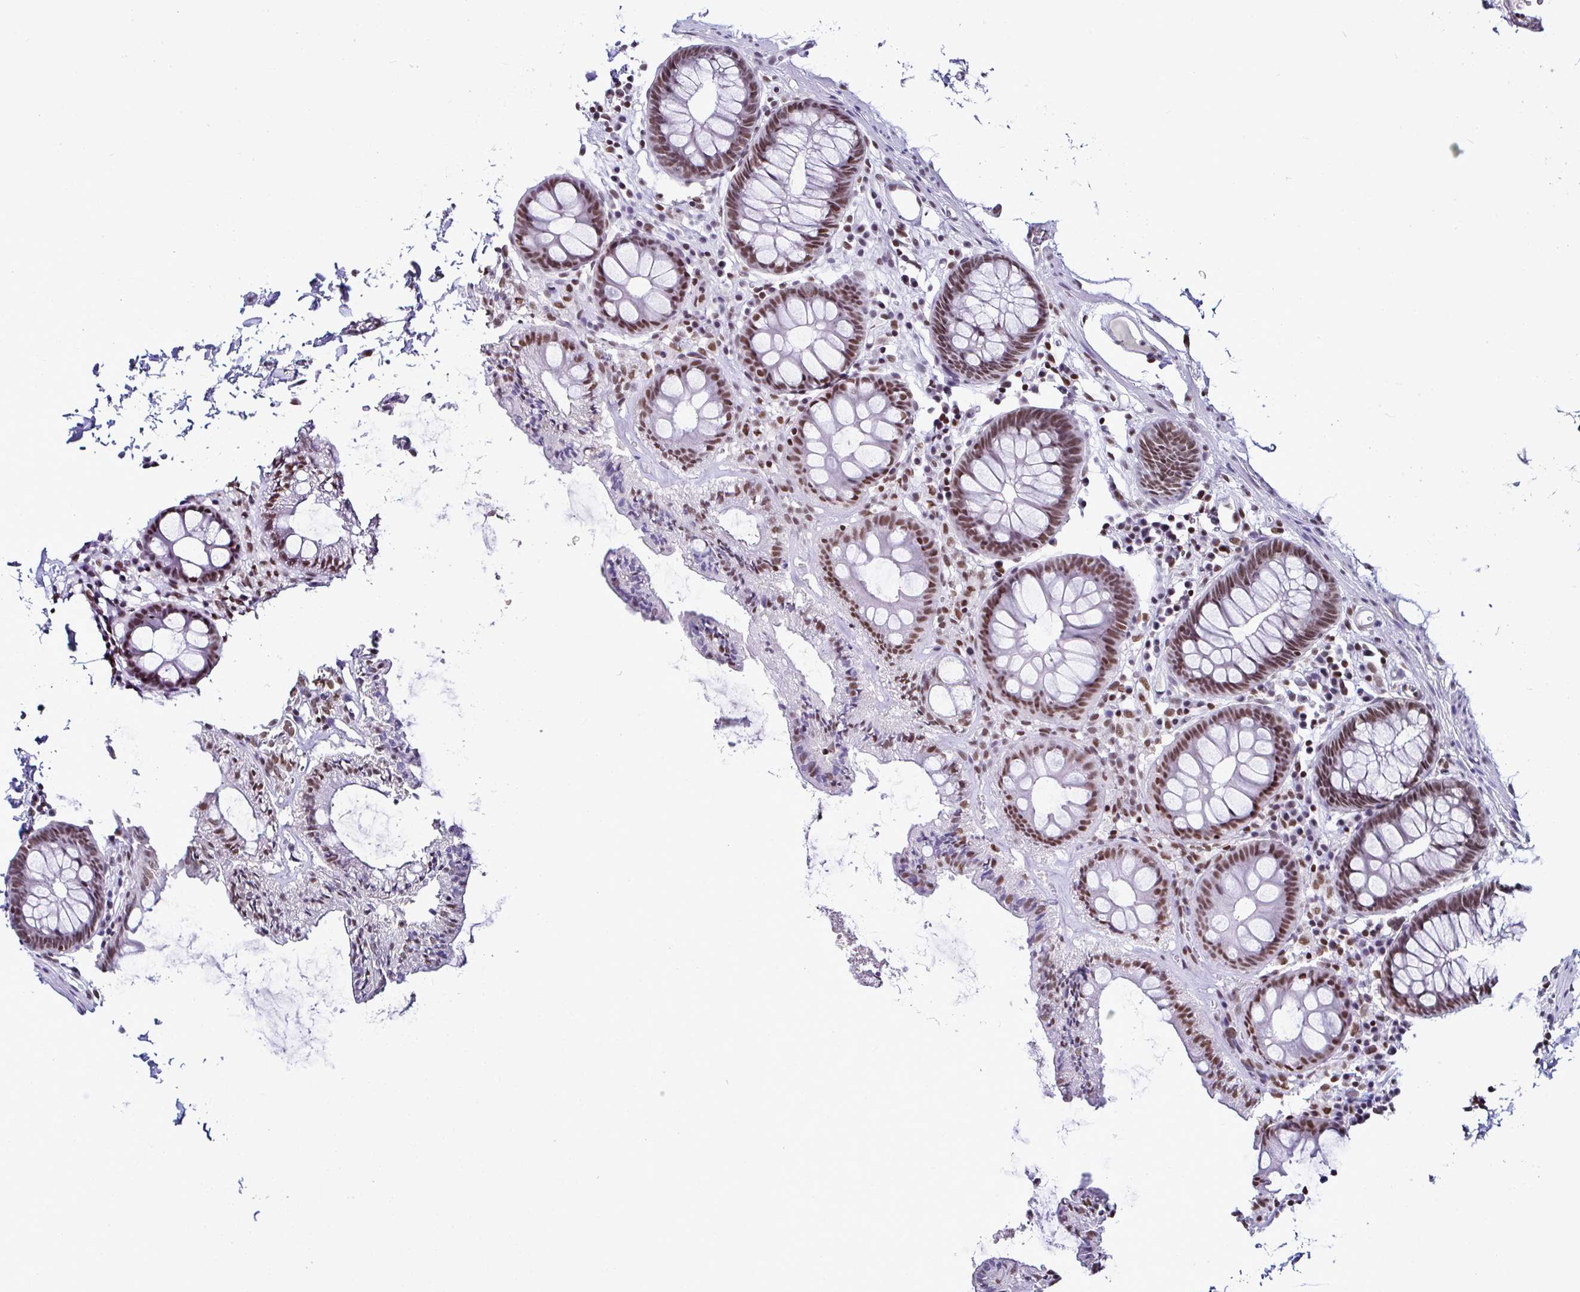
{"staining": {"intensity": "moderate", "quantity": ">75%", "location": "nuclear"}, "tissue": "colon", "cell_type": "Endothelial cells", "image_type": "normal", "snomed": [{"axis": "morphology", "description": "Normal tissue, NOS"}, {"axis": "topography", "description": "Colon"}, {"axis": "topography", "description": "Peripheral nerve tissue"}], "caption": "Protein staining by immunohistochemistry (IHC) shows moderate nuclear expression in about >75% of endothelial cells in benign colon.", "gene": "DR1", "patient": {"sex": "male", "age": 84}}